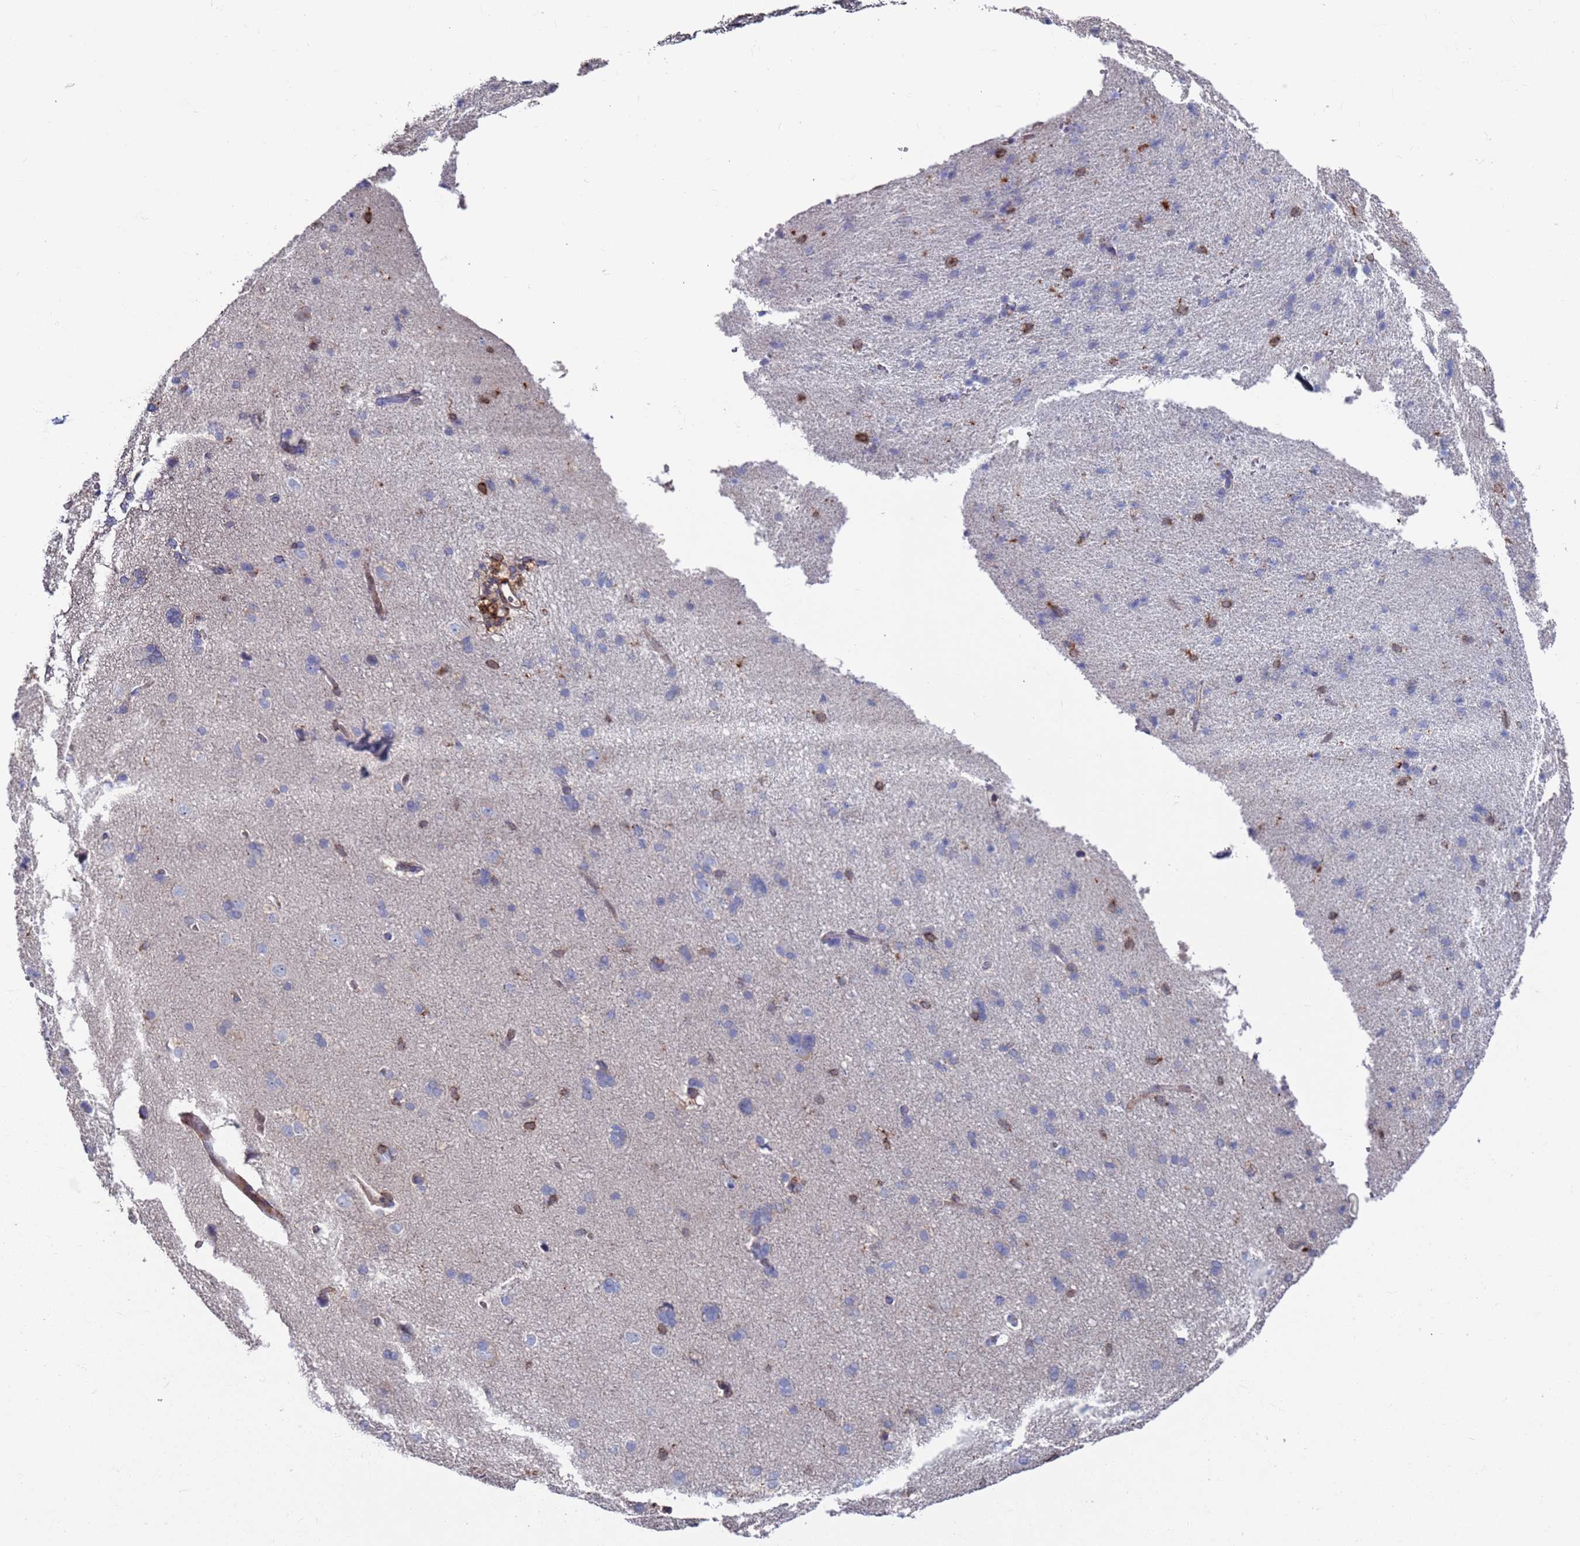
{"staining": {"intensity": "moderate", "quantity": "<25%", "location": "cytoplasmic/membranous"}, "tissue": "cerebral cortex", "cell_type": "Endothelial cells", "image_type": "normal", "snomed": [{"axis": "morphology", "description": "Normal tissue, NOS"}, {"axis": "topography", "description": "Cerebral cortex"}], "caption": "Brown immunohistochemical staining in unremarkable cerebral cortex exhibits moderate cytoplasmic/membranous staining in approximately <25% of endothelial cells.", "gene": "GREB1L", "patient": {"sex": "male", "age": 62}}